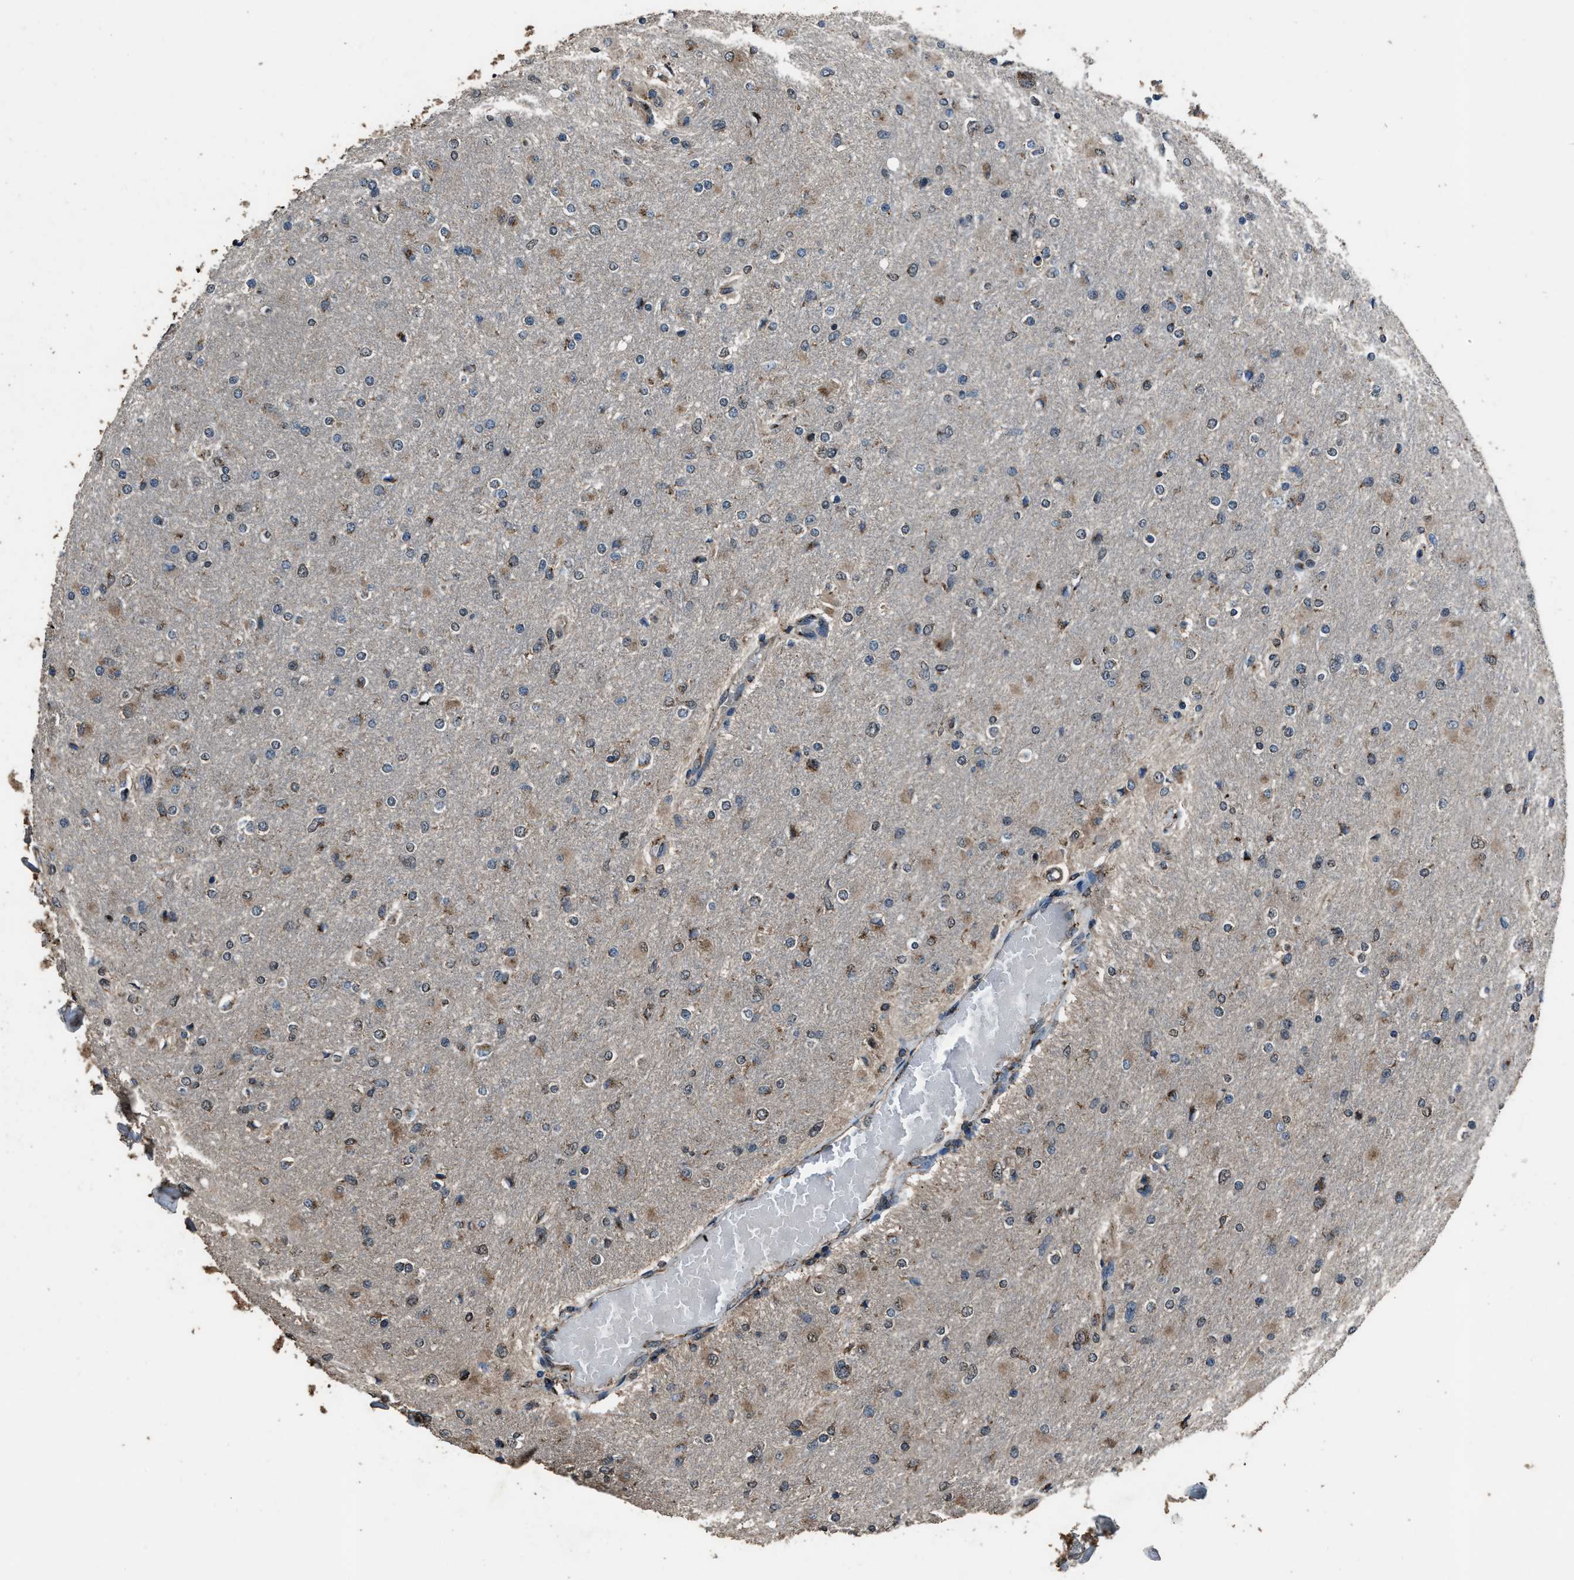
{"staining": {"intensity": "moderate", "quantity": "<25%", "location": "cytoplasmic/membranous"}, "tissue": "glioma", "cell_type": "Tumor cells", "image_type": "cancer", "snomed": [{"axis": "morphology", "description": "Glioma, malignant, High grade"}, {"axis": "topography", "description": "Cerebral cortex"}], "caption": "An image showing moderate cytoplasmic/membranous staining in about <25% of tumor cells in malignant glioma (high-grade), as visualized by brown immunohistochemical staining.", "gene": "SLC38A10", "patient": {"sex": "female", "age": 36}}